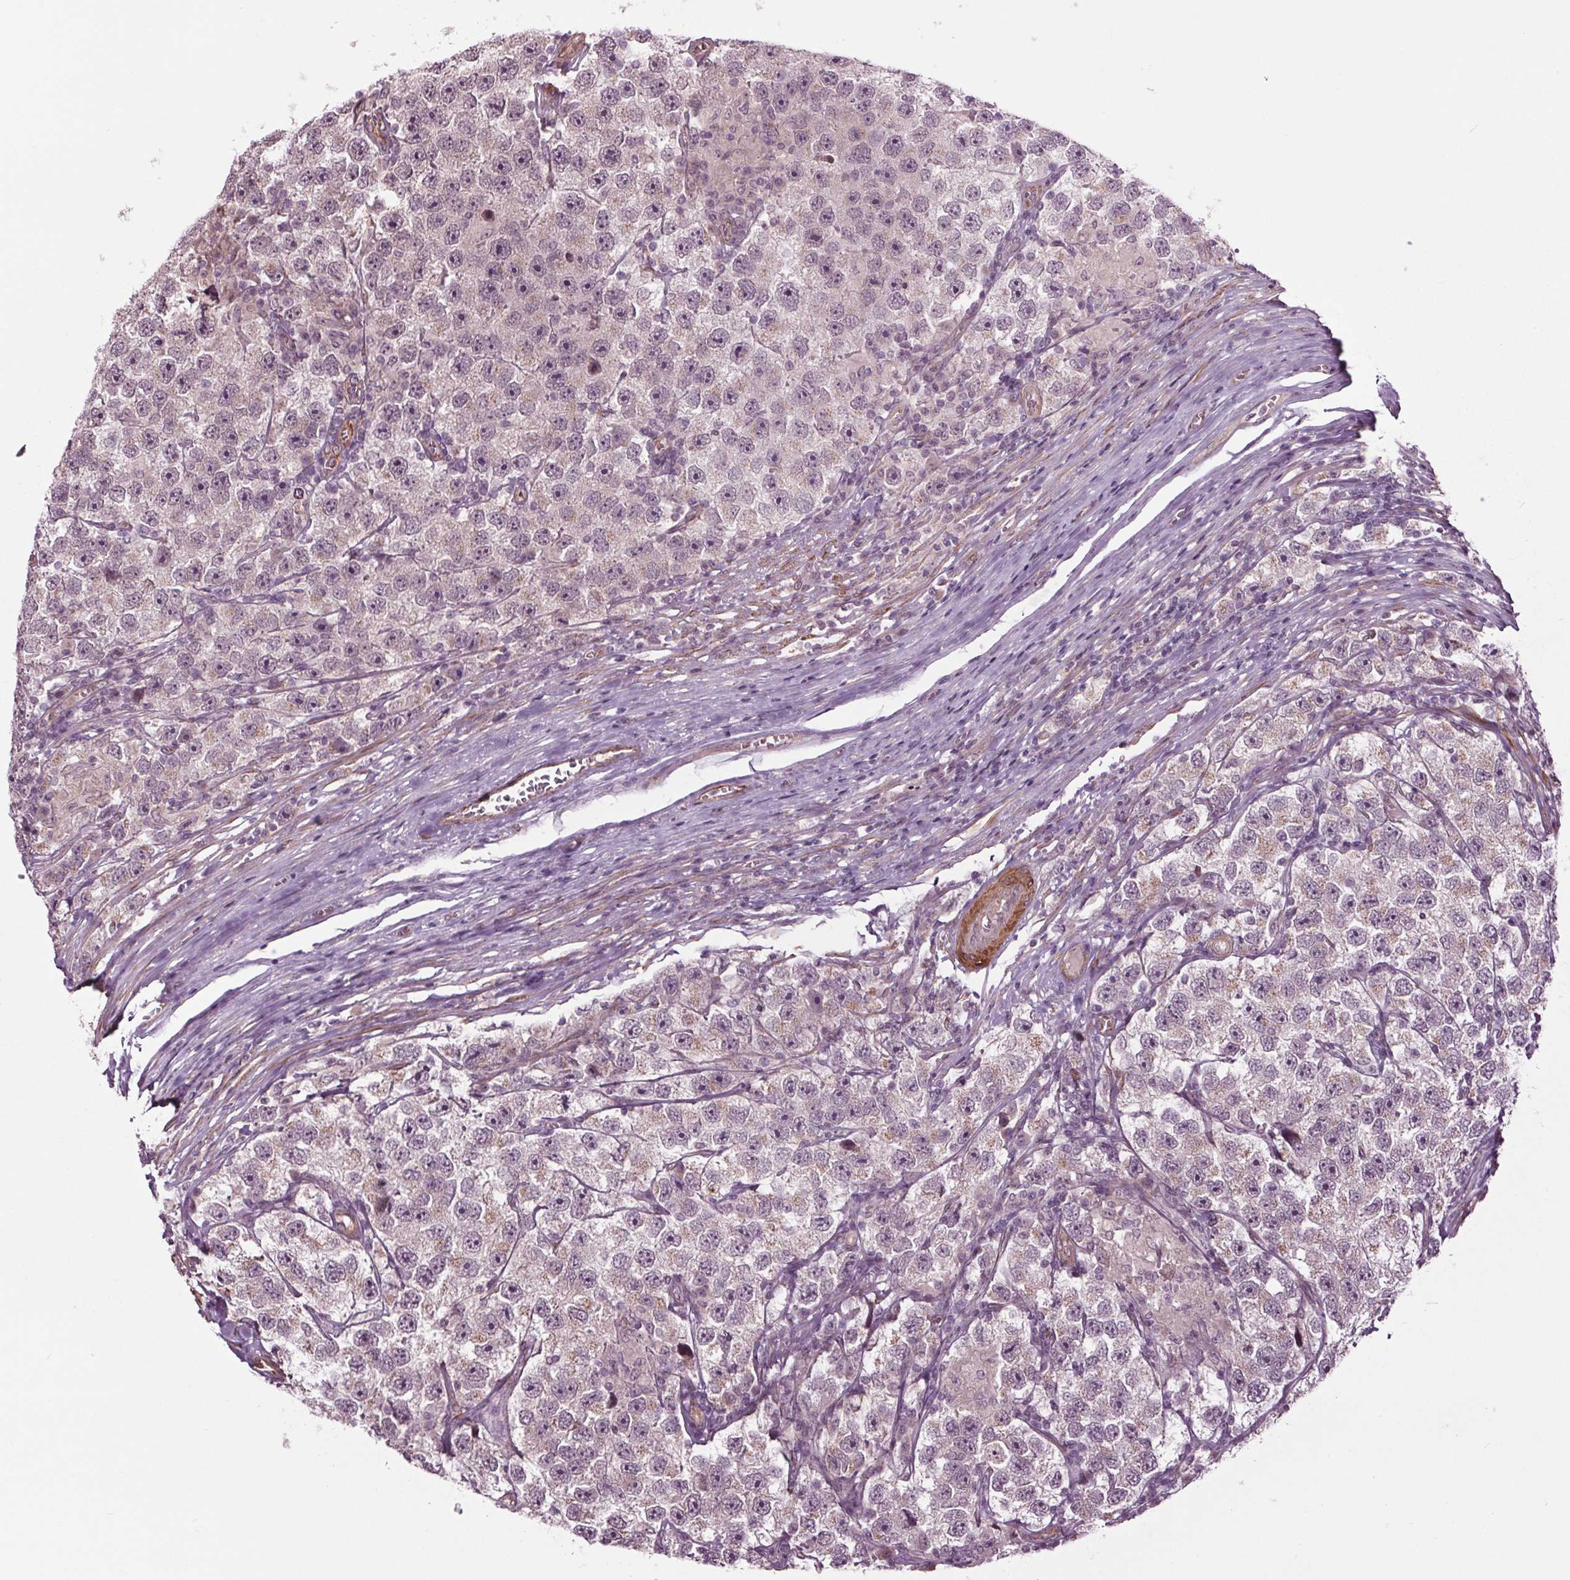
{"staining": {"intensity": "weak", "quantity": "25%-75%", "location": "nuclear"}, "tissue": "testis cancer", "cell_type": "Tumor cells", "image_type": "cancer", "snomed": [{"axis": "morphology", "description": "Seminoma, NOS"}, {"axis": "topography", "description": "Testis"}], "caption": "Testis seminoma stained for a protein demonstrates weak nuclear positivity in tumor cells. (DAB IHC, brown staining for protein, blue staining for nuclei).", "gene": "HAUS5", "patient": {"sex": "male", "age": 26}}